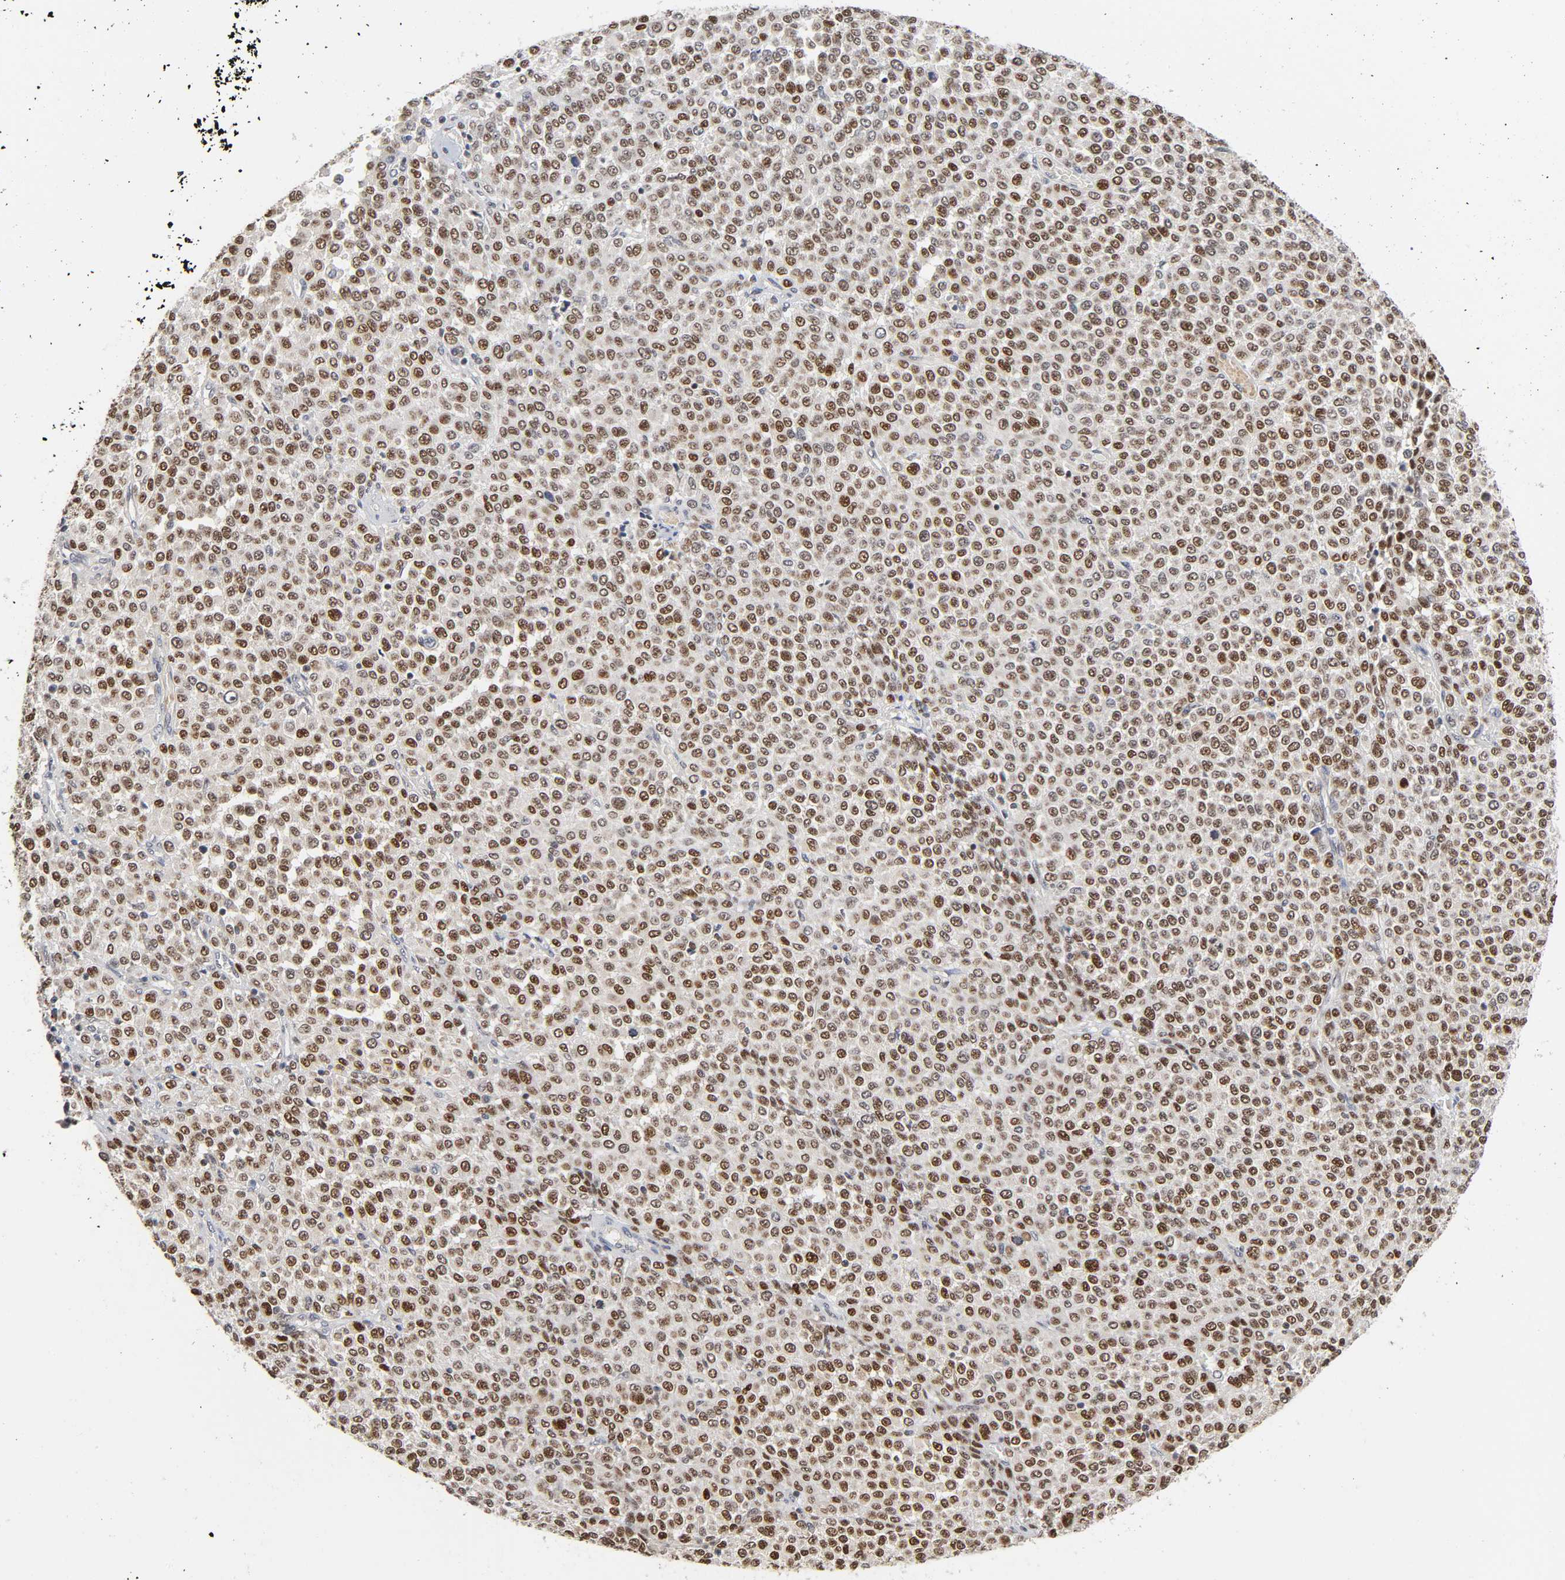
{"staining": {"intensity": "strong", "quantity": ">75%", "location": "nuclear"}, "tissue": "melanoma", "cell_type": "Tumor cells", "image_type": "cancer", "snomed": [{"axis": "morphology", "description": "Malignant melanoma, Metastatic site"}, {"axis": "topography", "description": "Pancreas"}], "caption": "Immunohistochemistry (IHC) histopathology image of neoplastic tissue: malignant melanoma (metastatic site) stained using immunohistochemistry (IHC) displays high levels of strong protein expression localized specifically in the nuclear of tumor cells, appearing as a nuclear brown color.", "gene": "KAT2B", "patient": {"sex": "female", "age": 30}}